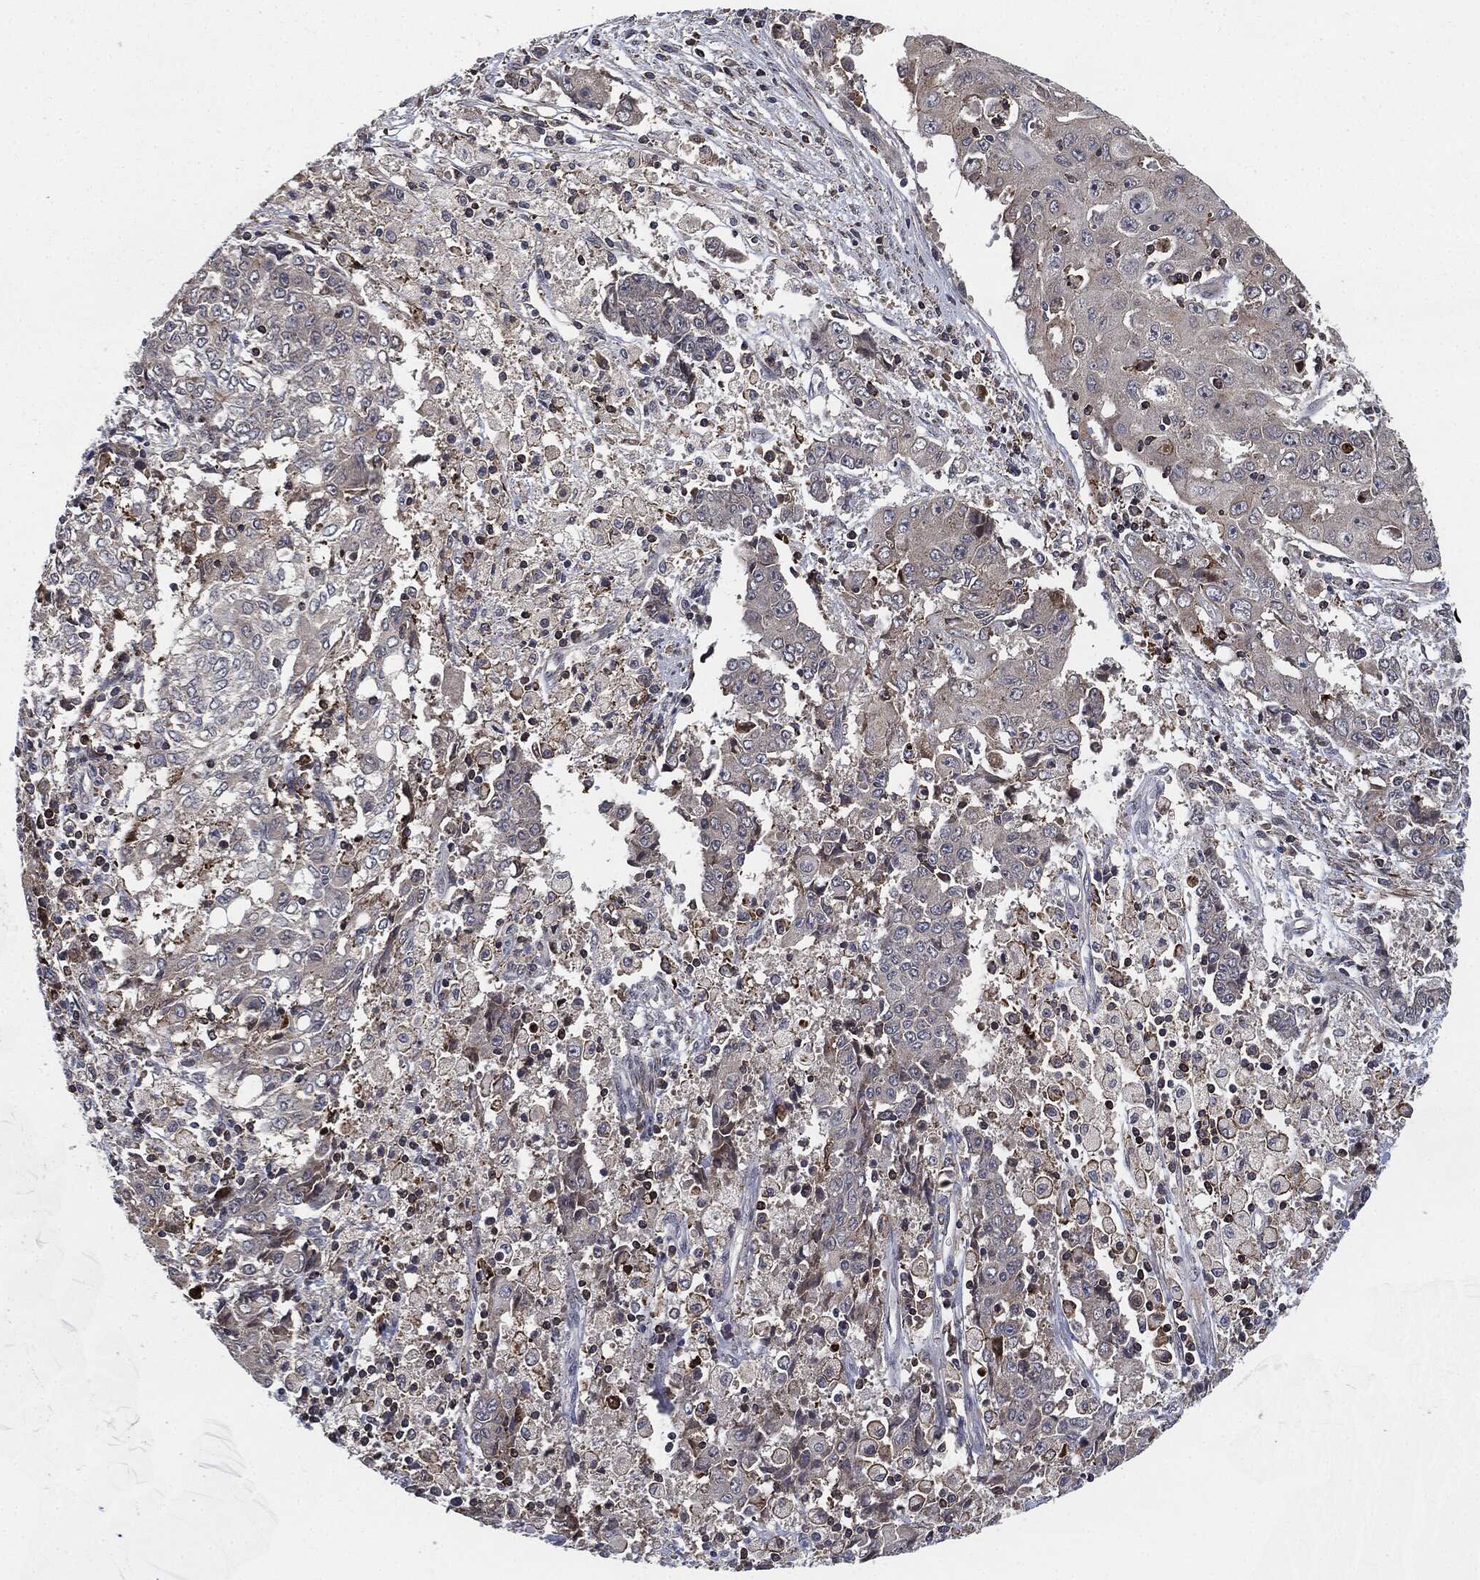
{"staining": {"intensity": "negative", "quantity": "none", "location": "none"}, "tissue": "ovarian cancer", "cell_type": "Tumor cells", "image_type": "cancer", "snomed": [{"axis": "morphology", "description": "Carcinoma, endometroid"}, {"axis": "topography", "description": "Ovary"}], "caption": "Endometroid carcinoma (ovarian) was stained to show a protein in brown. There is no significant staining in tumor cells.", "gene": "UBR1", "patient": {"sex": "female", "age": 42}}